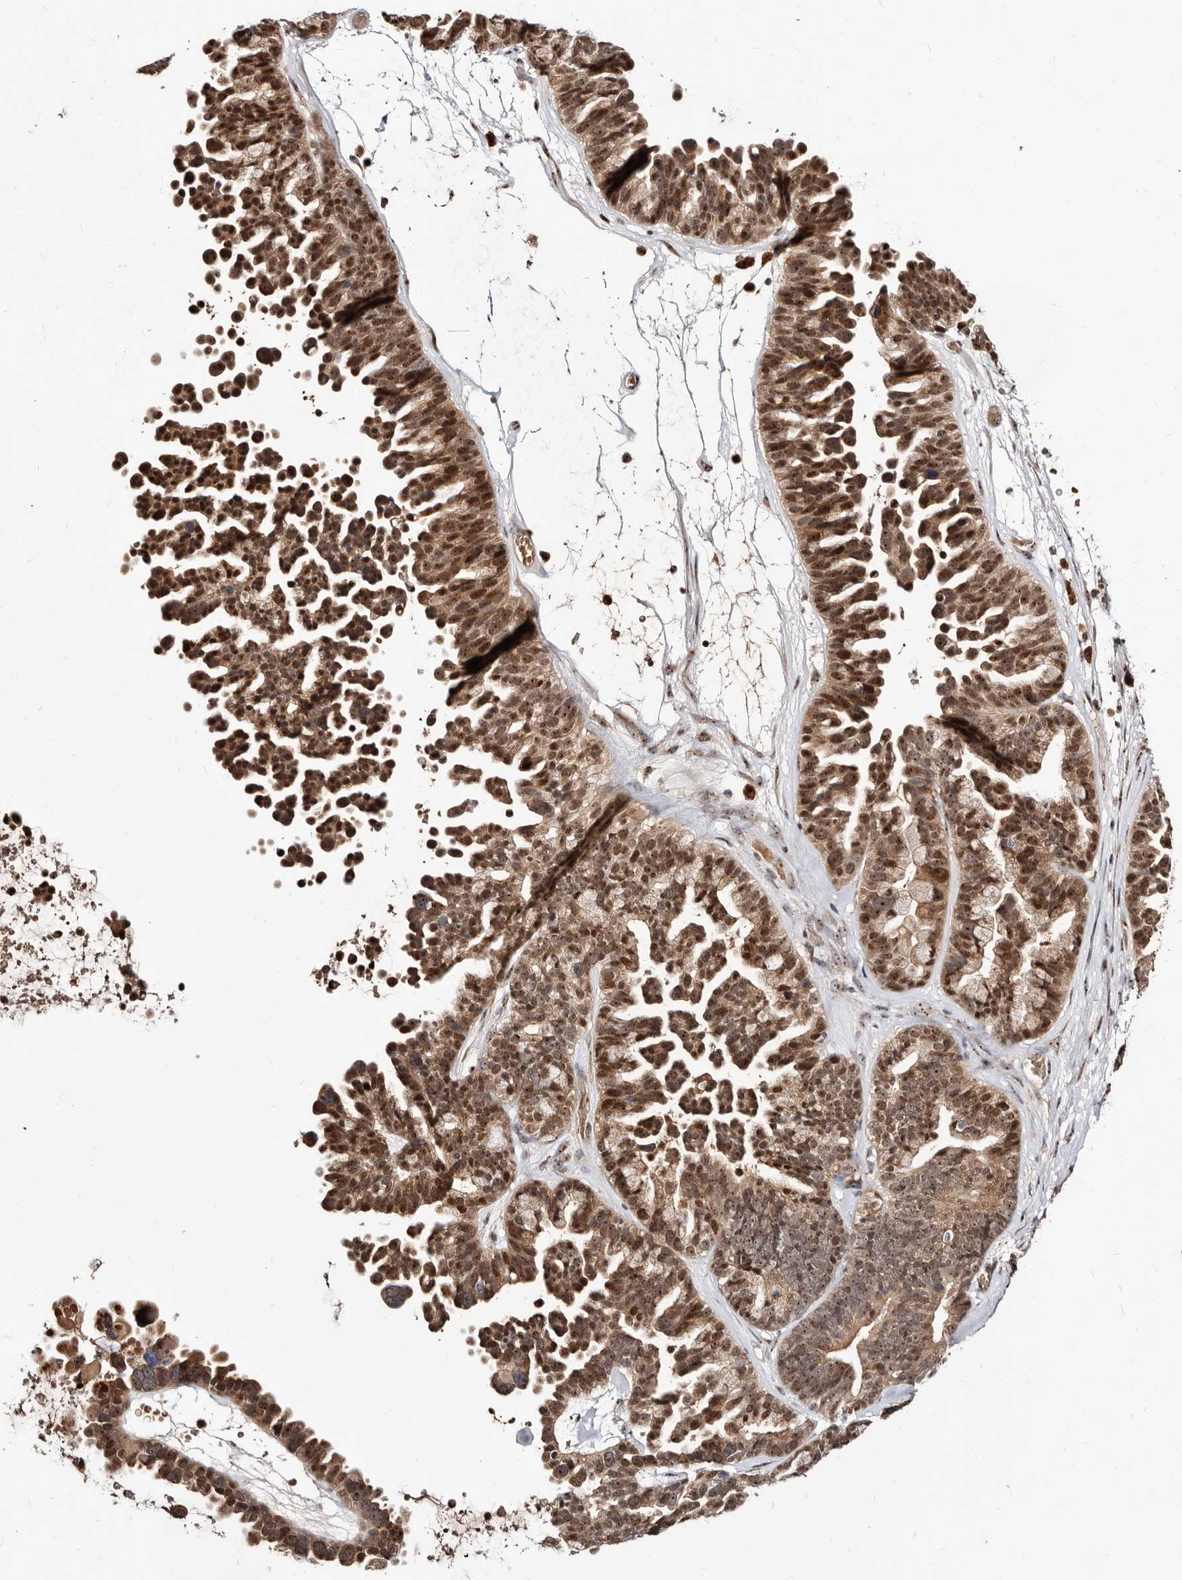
{"staining": {"intensity": "moderate", "quantity": ">75%", "location": "cytoplasmic/membranous,nuclear"}, "tissue": "ovarian cancer", "cell_type": "Tumor cells", "image_type": "cancer", "snomed": [{"axis": "morphology", "description": "Cystadenocarcinoma, serous, NOS"}, {"axis": "topography", "description": "Ovary"}], "caption": "Ovarian cancer (serous cystadenocarcinoma) was stained to show a protein in brown. There is medium levels of moderate cytoplasmic/membranous and nuclear staining in approximately >75% of tumor cells. (Stains: DAB in brown, nuclei in blue, Microscopy: brightfield microscopy at high magnification).", "gene": "APOL6", "patient": {"sex": "female", "age": 56}}